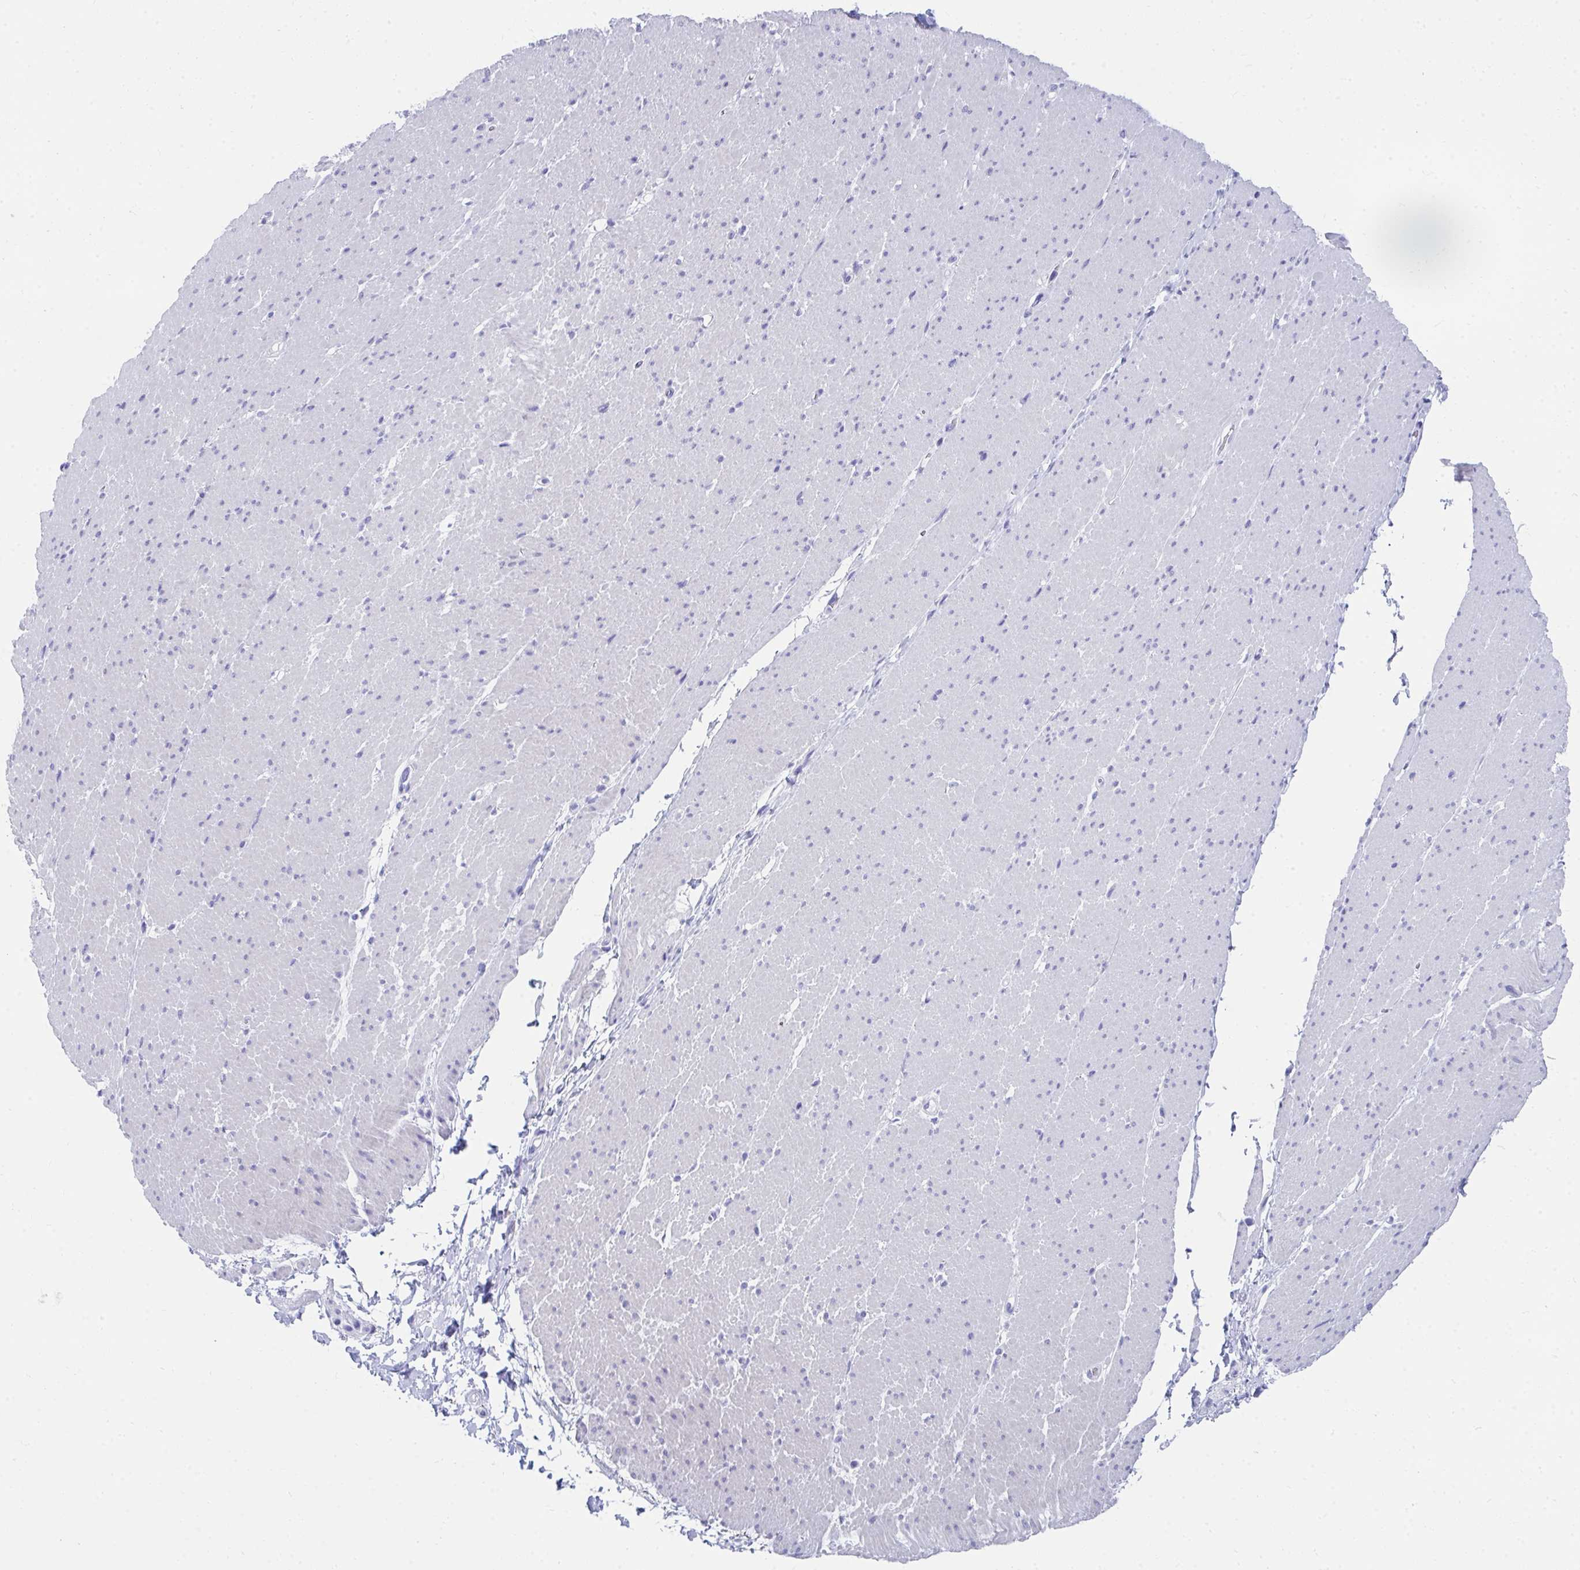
{"staining": {"intensity": "negative", "quantity": "none", "location": "none"}, "tissue": "smooth muscle", "cell_type": "Smooth muscle cells", "image_type": "normal", "snomed": [{"axis": "morphology", "description": "Normal tissue, NOS"}, {"axis": "topography", "description": "Smooth muscle"}, {"axis": "topography", "description": "Rectum"}], "caption": "A high-resolution image shows IHC staining of normal smooth muscle, which demonstrates no significant staining in smooth muscle cells.", "gene": "HGD", "patient": {"sex": "male", "age": 53}}